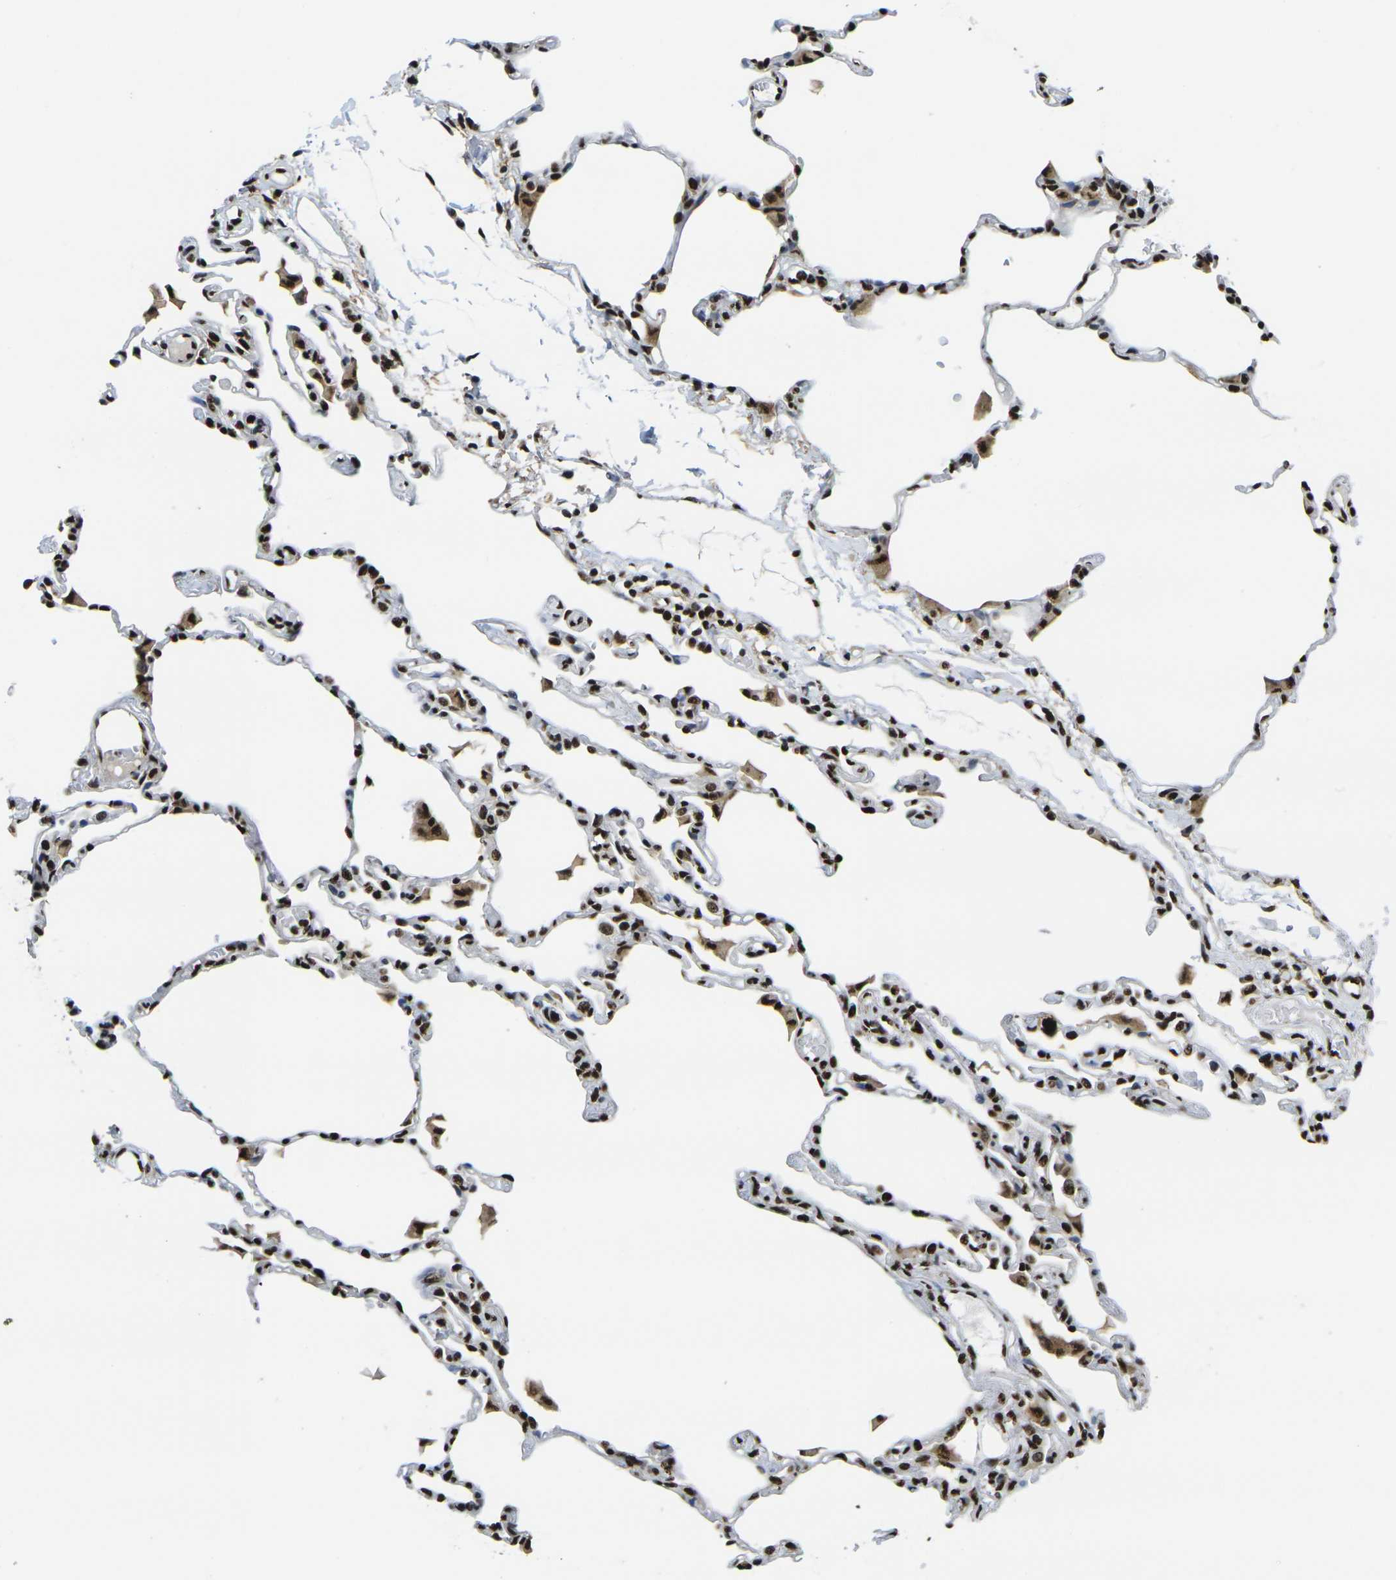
{"staining": {"intensity": "strong", "quantity": ">75%", "location": "nuclear"}, "tissue": "lung", "cell_type": "Alveolar cells", "image_type": "normal", "snomed": [{"axis": "morphology", "description": "Normal tissue, NOS"}, {"axis": "topography", "description": "Lung"}], "caption": "The immunohistochemical stain highlights strong nuclear expression in alveolar cells of benign lung. Nuclei are stained in blue.", "gene": "SMARCC1", "patient": {"sex": "female", "age": 49}}